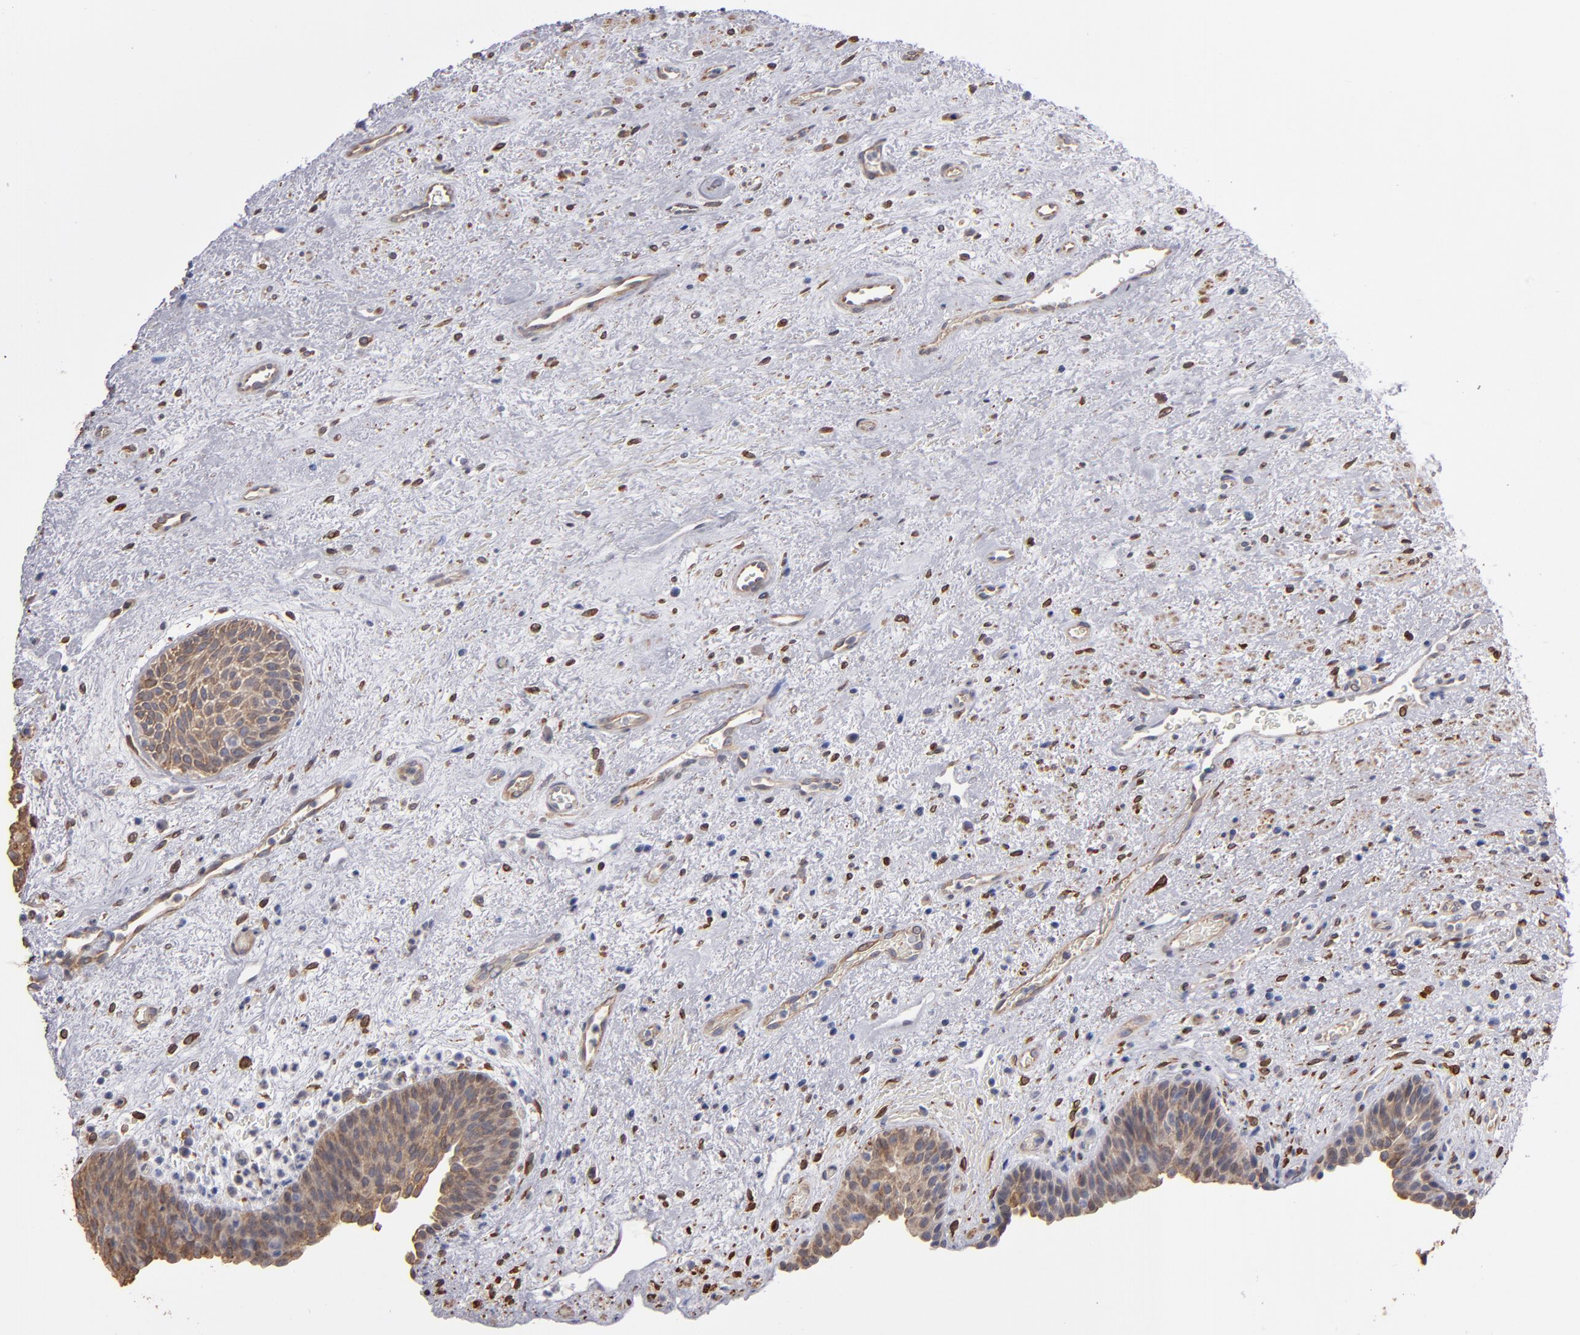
{"staining": {"intensity": "moderate", "quantity": ">75%", "location": "cytoplasmic/membranous"}, "tissue": "urinary bladder", "cell_type": "Urothelial cells", "image_type": "normal", "snomed": [{"axis": "morphology", "description": "Normal tissue, NOS"}, {"axis": "topography", "description": "Urinary bladder"}], "caption": "Urinary bladder was stained to show a protein in brown. There is medium levels of moderate cytoplasmic/membranous expression in approximately >75% of urothelial cells. Using DAB (3,3'-diaminobenzidine) (brown) and hematoxylin (blue) stains, captured at high magnification using brightfield microscopy.", "gene": "PGRMC1", "patient": {"sex": "male", "age": 48}}